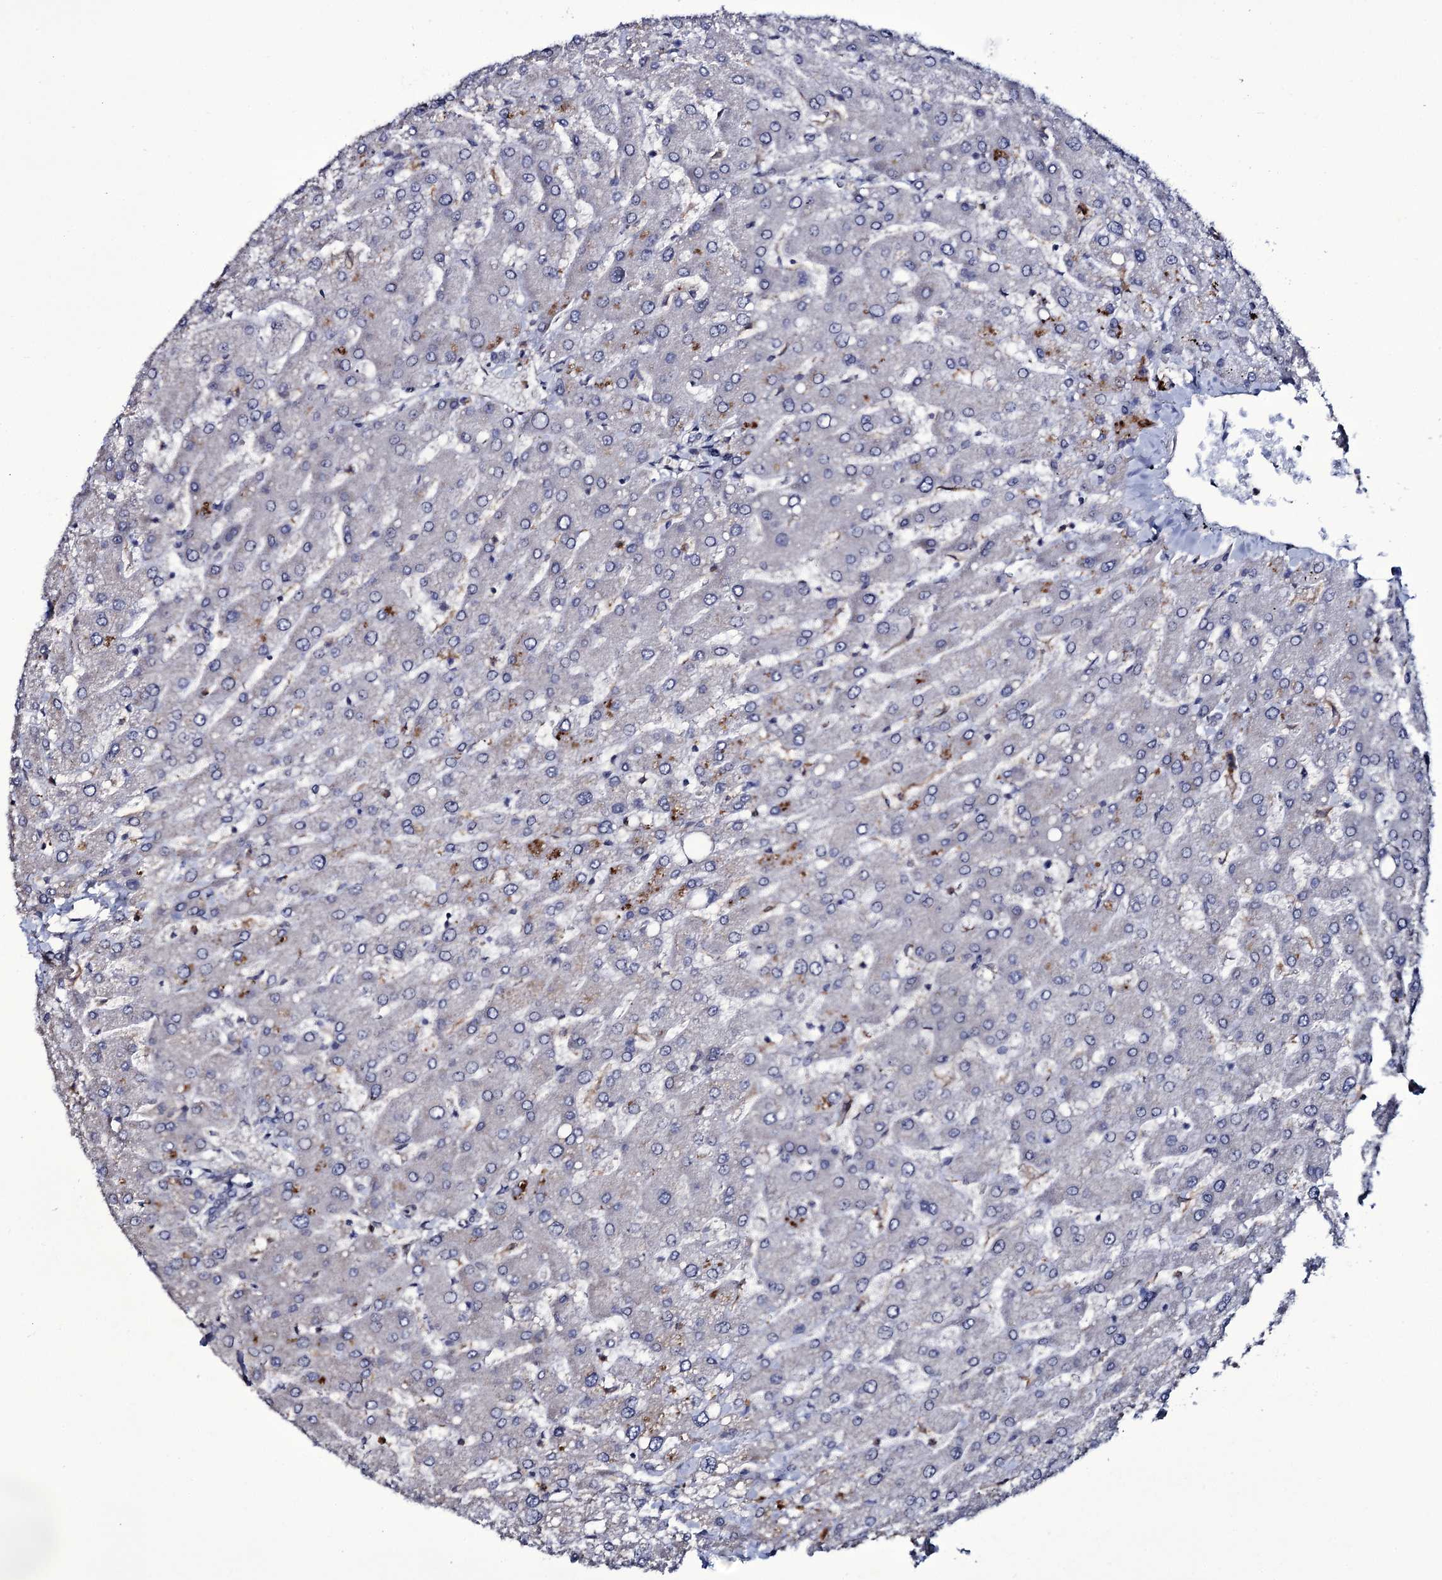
{"staining": {"intensity": "negative", "quantity": "none", "location": "none"}, "tissue": "liver", "cell_type": "Cholangiocytes", "image_type": "normal", "snomed": [{"axis": "morphology", "description": "Normal tissue, NOS"}, {"axis": "topography", "description": "Liver"}], "caption": "This is a photomicrograph of IHC staining of normal liver, which shows no staining in cholangiocytes.", "gene": "TTC23", "patient": {"sex": "male", "age": 55}}